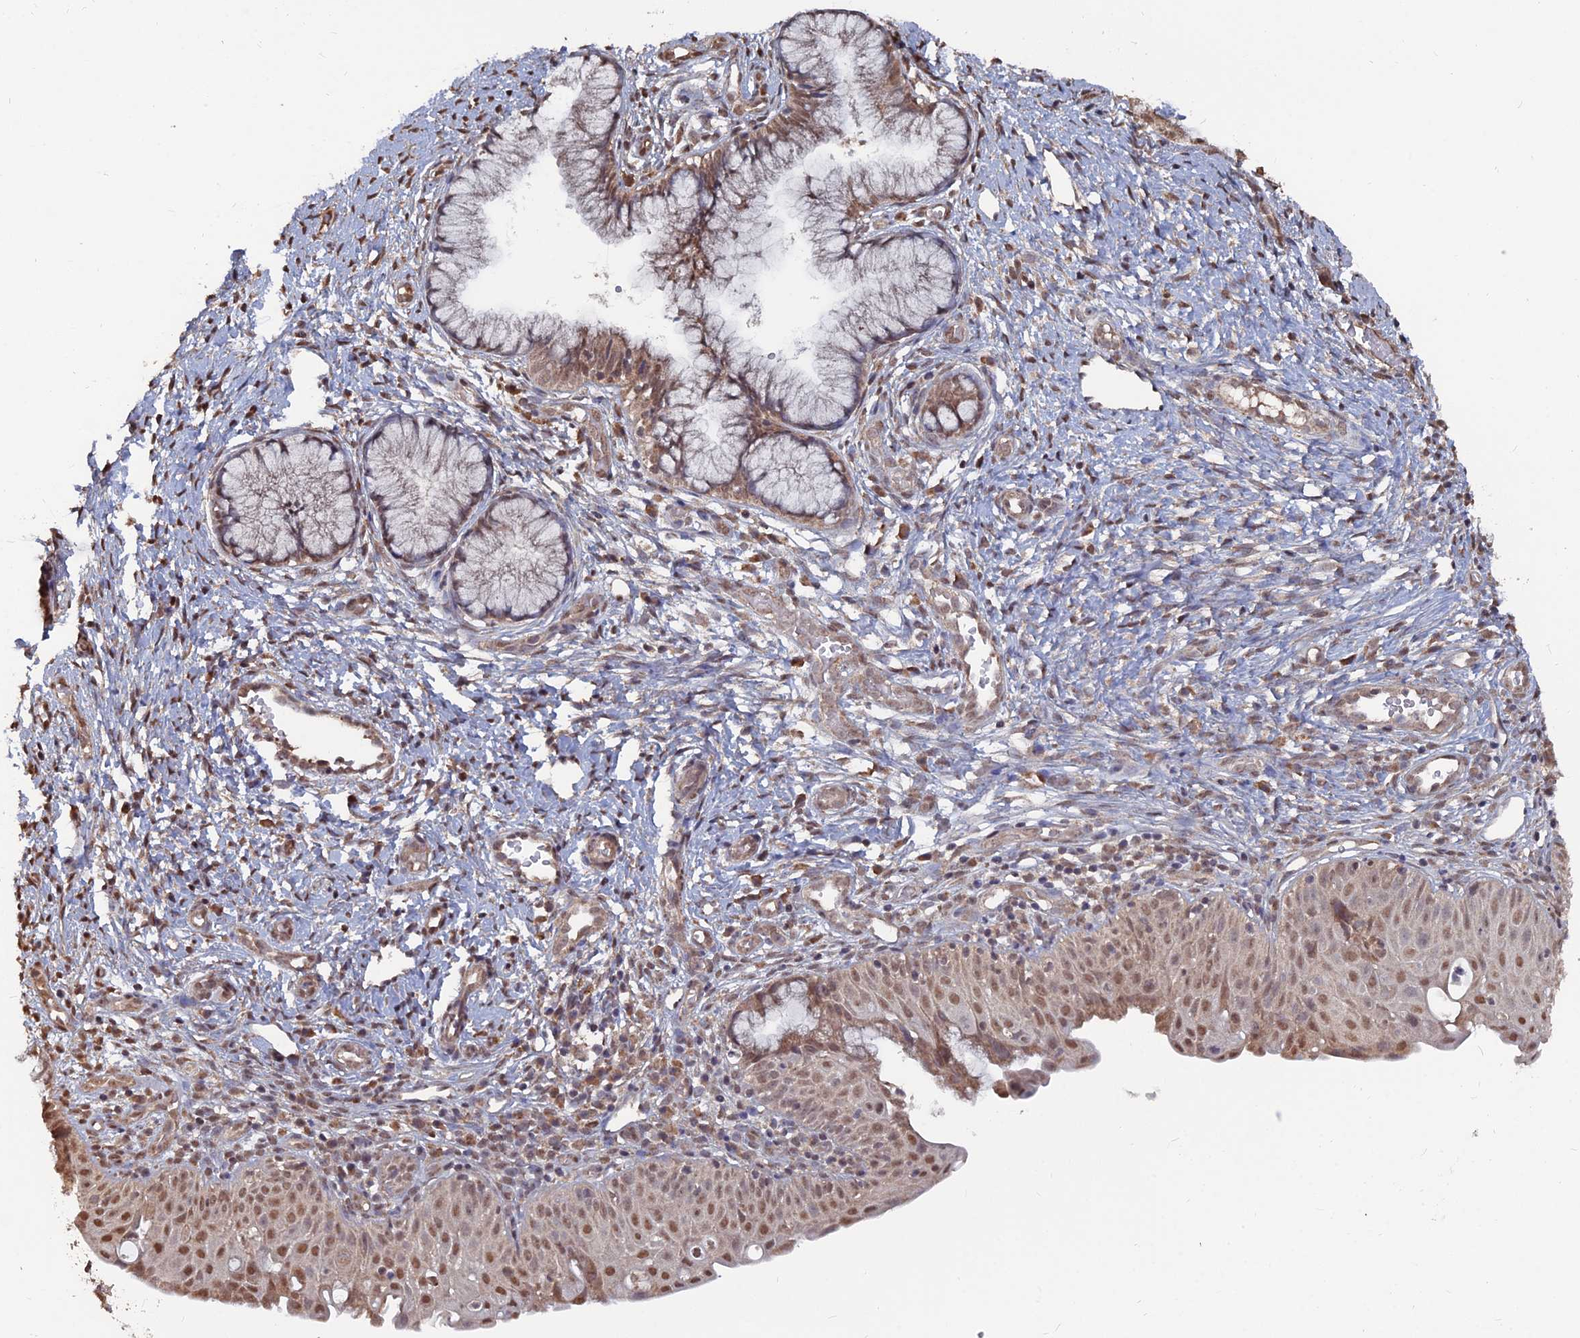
{"staining": {"intensity": "moderate", "quantity": "25%-75%", "location": "cytoplasmic/membranous,nuclear"}, "tissue": "cervix", "cell_type": "Glandular cells", "image_type": "normal", "snomed": [{"axis": "morphology", "description": "Normal tissue, NOS"}, {"axis": "topography", "description": "Cervix"}], "caption": "High-power microscopy captured an immunohistochemistry (IHC) image of unremarkable cervix, revealing moderate cytoplasmic/membranous,nuclear expression in approximately 25%-75% of glandular cells.", "gene": "CCNP", "patient": {"sex": "female", "age": 36}}